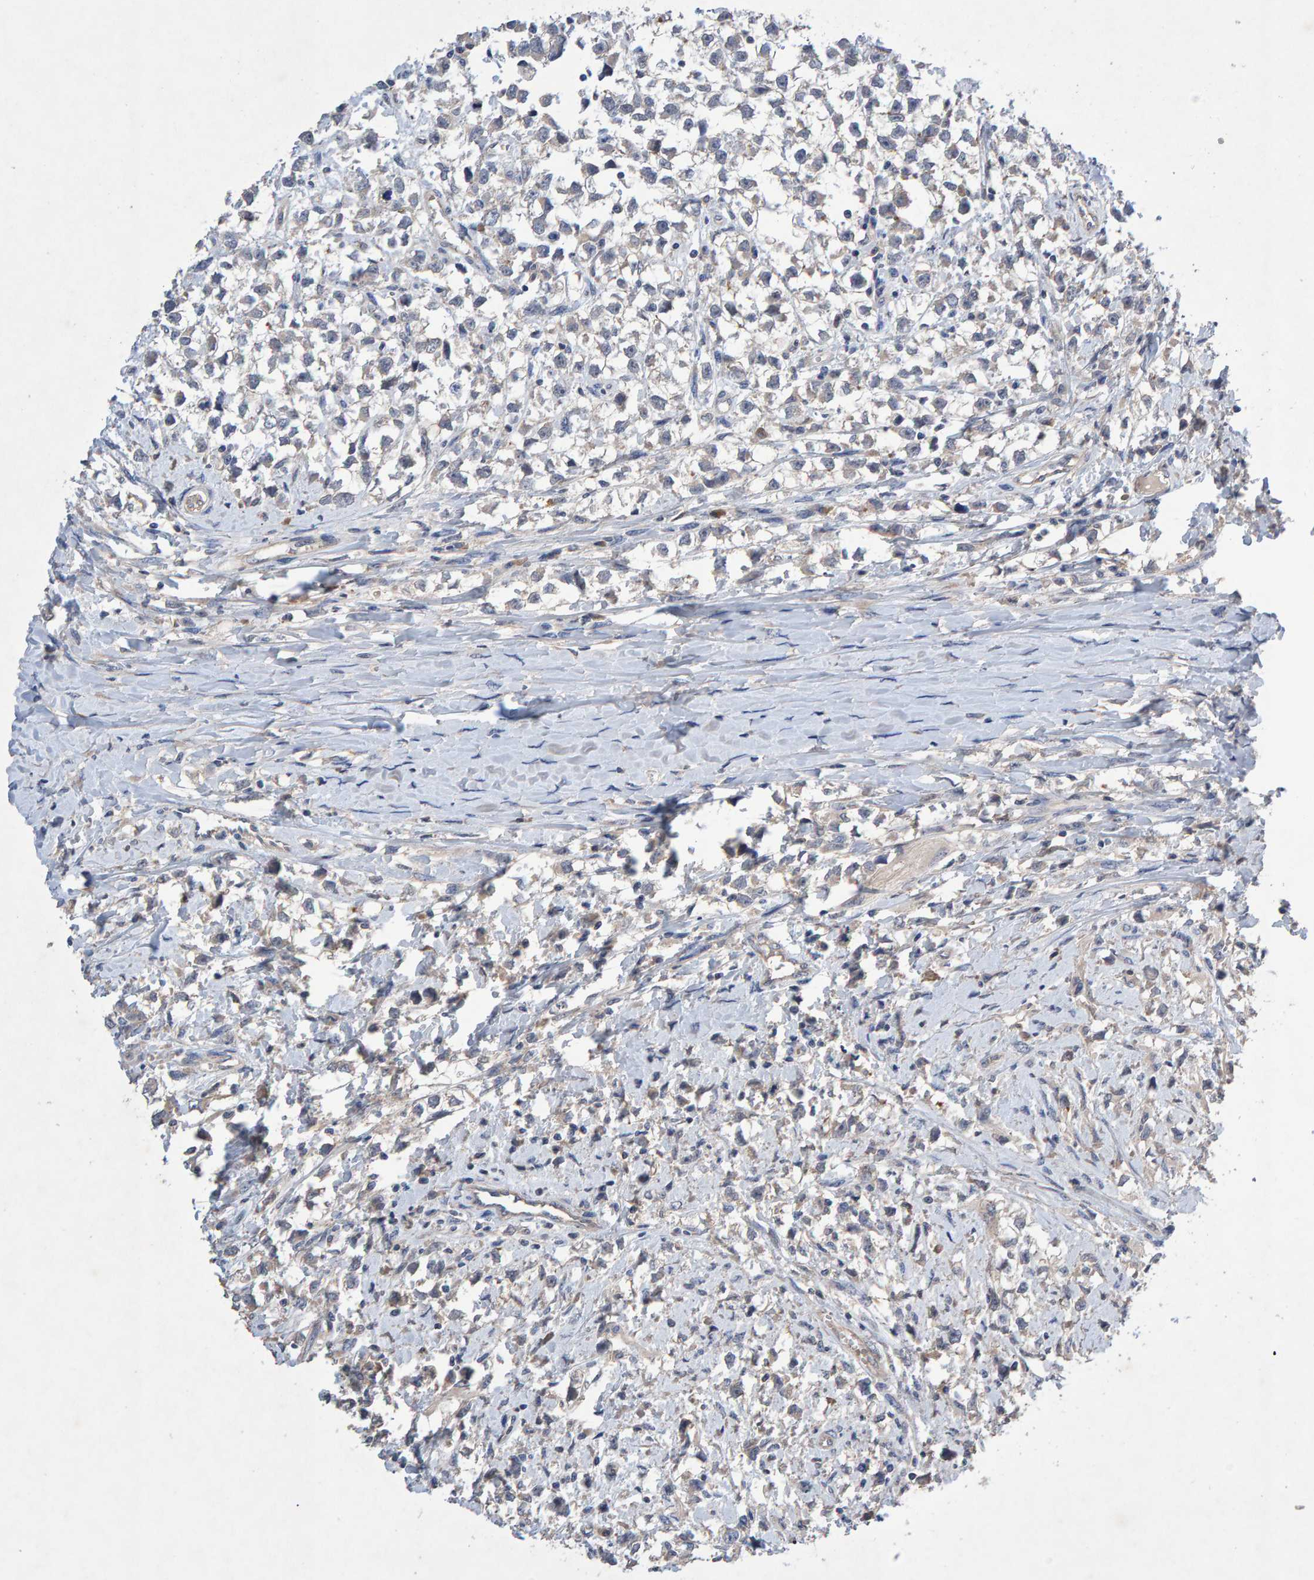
{"staining": {"intensity": "negative", "quantity": "none", "location": "none"}, "tissue": "testis cancer", "cell_type": "Tumor cells", "image_type": "cancer", "snomed": [{"axis": "morphology", "description": "Seminoma, NOS"}, {"axis": "morphology", "description": "Carcinoma, Embryonal, NOS"}, {"axis": "topography", "description": "Testis"}], "caption": "DAB (3,3'-diaminobenzidine) immunohistochemical staining of testis embryonal carcinoma displays no significant expression in tumor cells. (DAB (3,3'-diaminobenzidine) immunohistochemistry (IHC) visualized using brightfield microscopy, high magnification).", "gene": "EFR3A", "patient": {"sex": "male", "age": 51}}